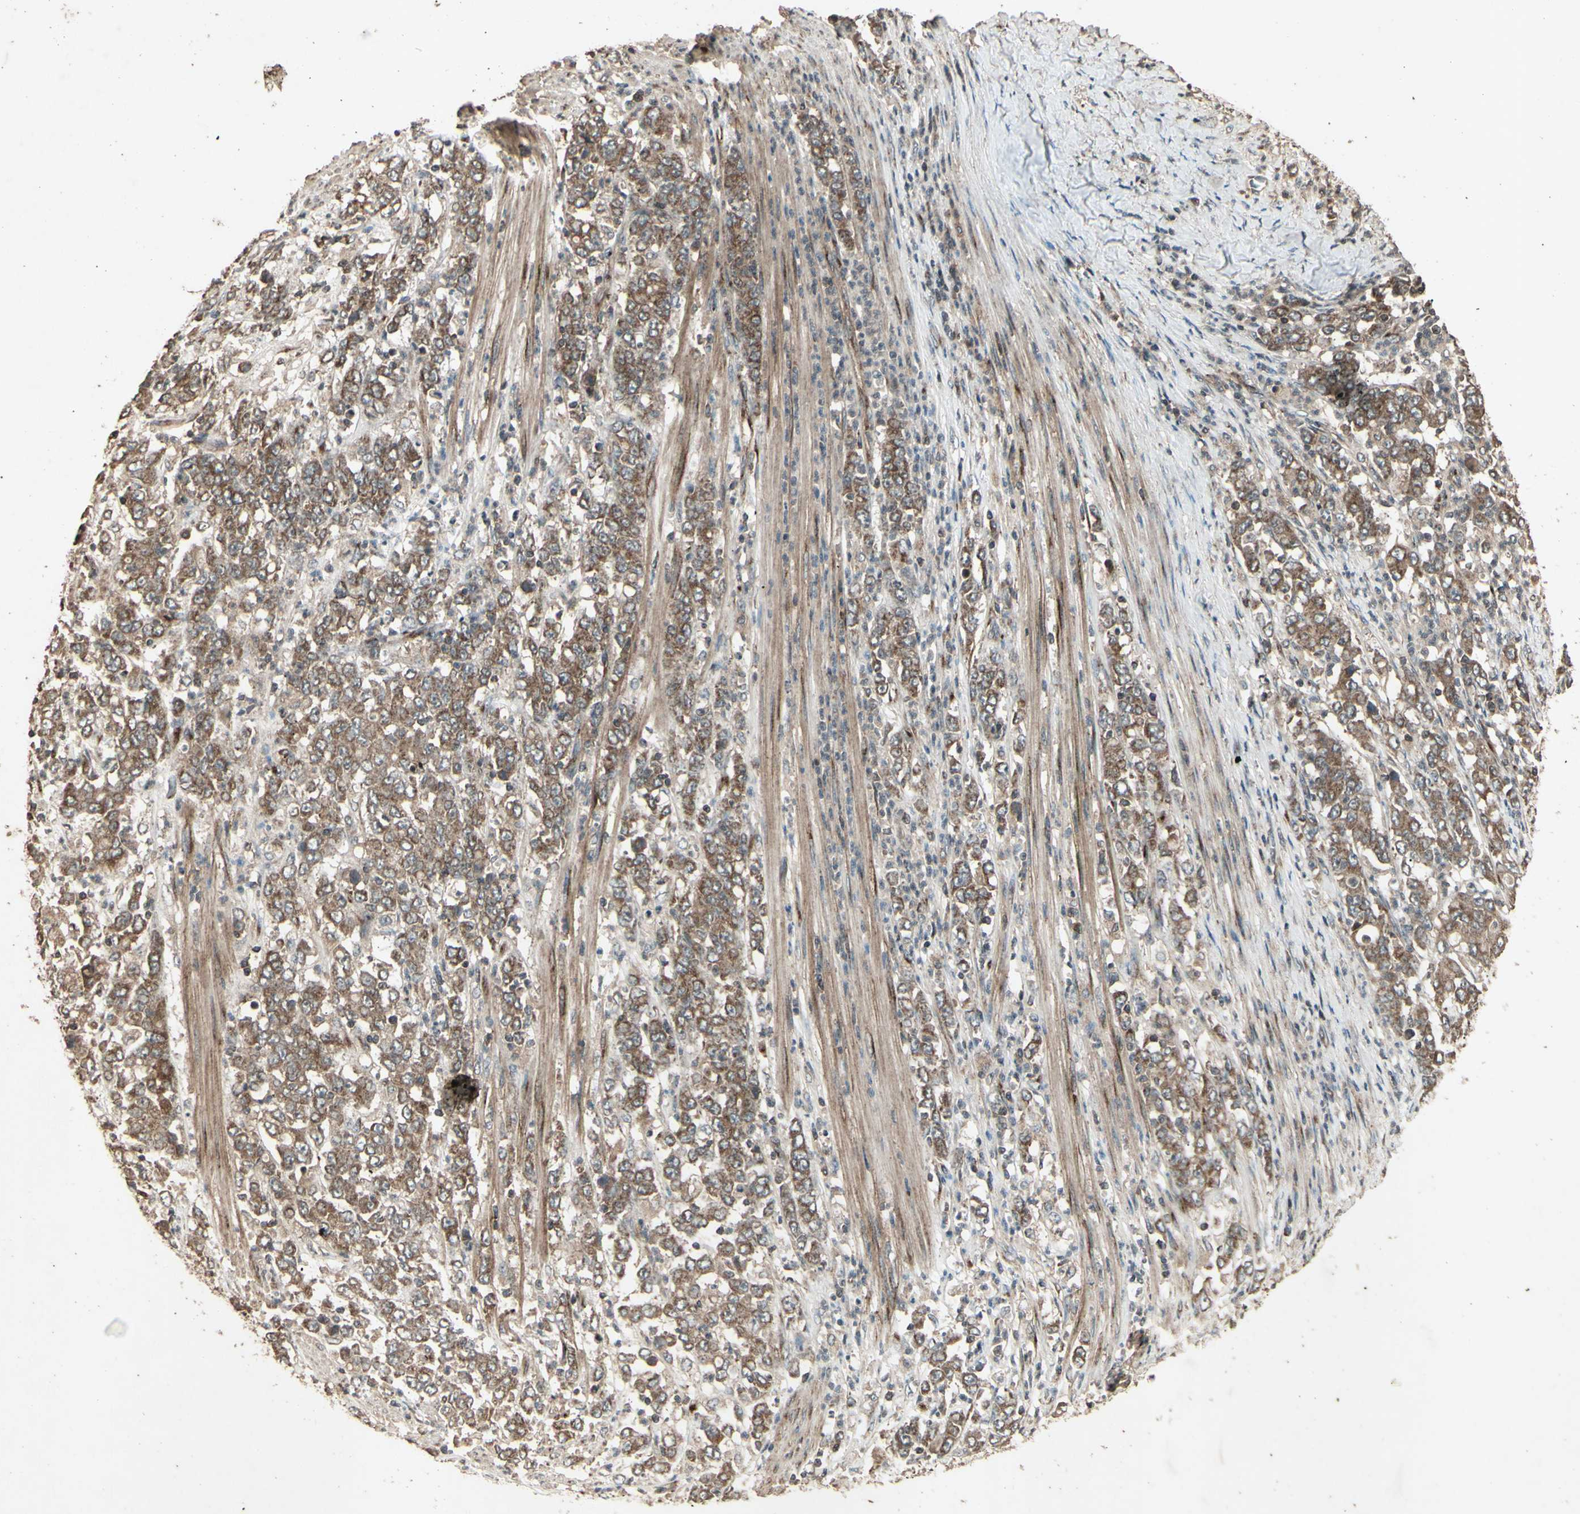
{"staining": {"intensity": "moderate", "quantity": ">75%", "location": "cytoplasmic/membranous"}, "tissue": "stomach cancer", "cell_type": "Tumor cells", "image_type": "cancer", "snomed": [{"axis": "morphology", "description": "Adenocarcinoma, NOS"}, {"axis": "topography", "description": "Stomach, lower"}], "caption": "Immunohistochemical staining of adenocarcinoma (stomach) shows moderate cytoplasmic/membranous protein expression in approximately >75% of tumor cells.", "gene": "AP1G1", "patient": {"sex": "female", "age": 71}}